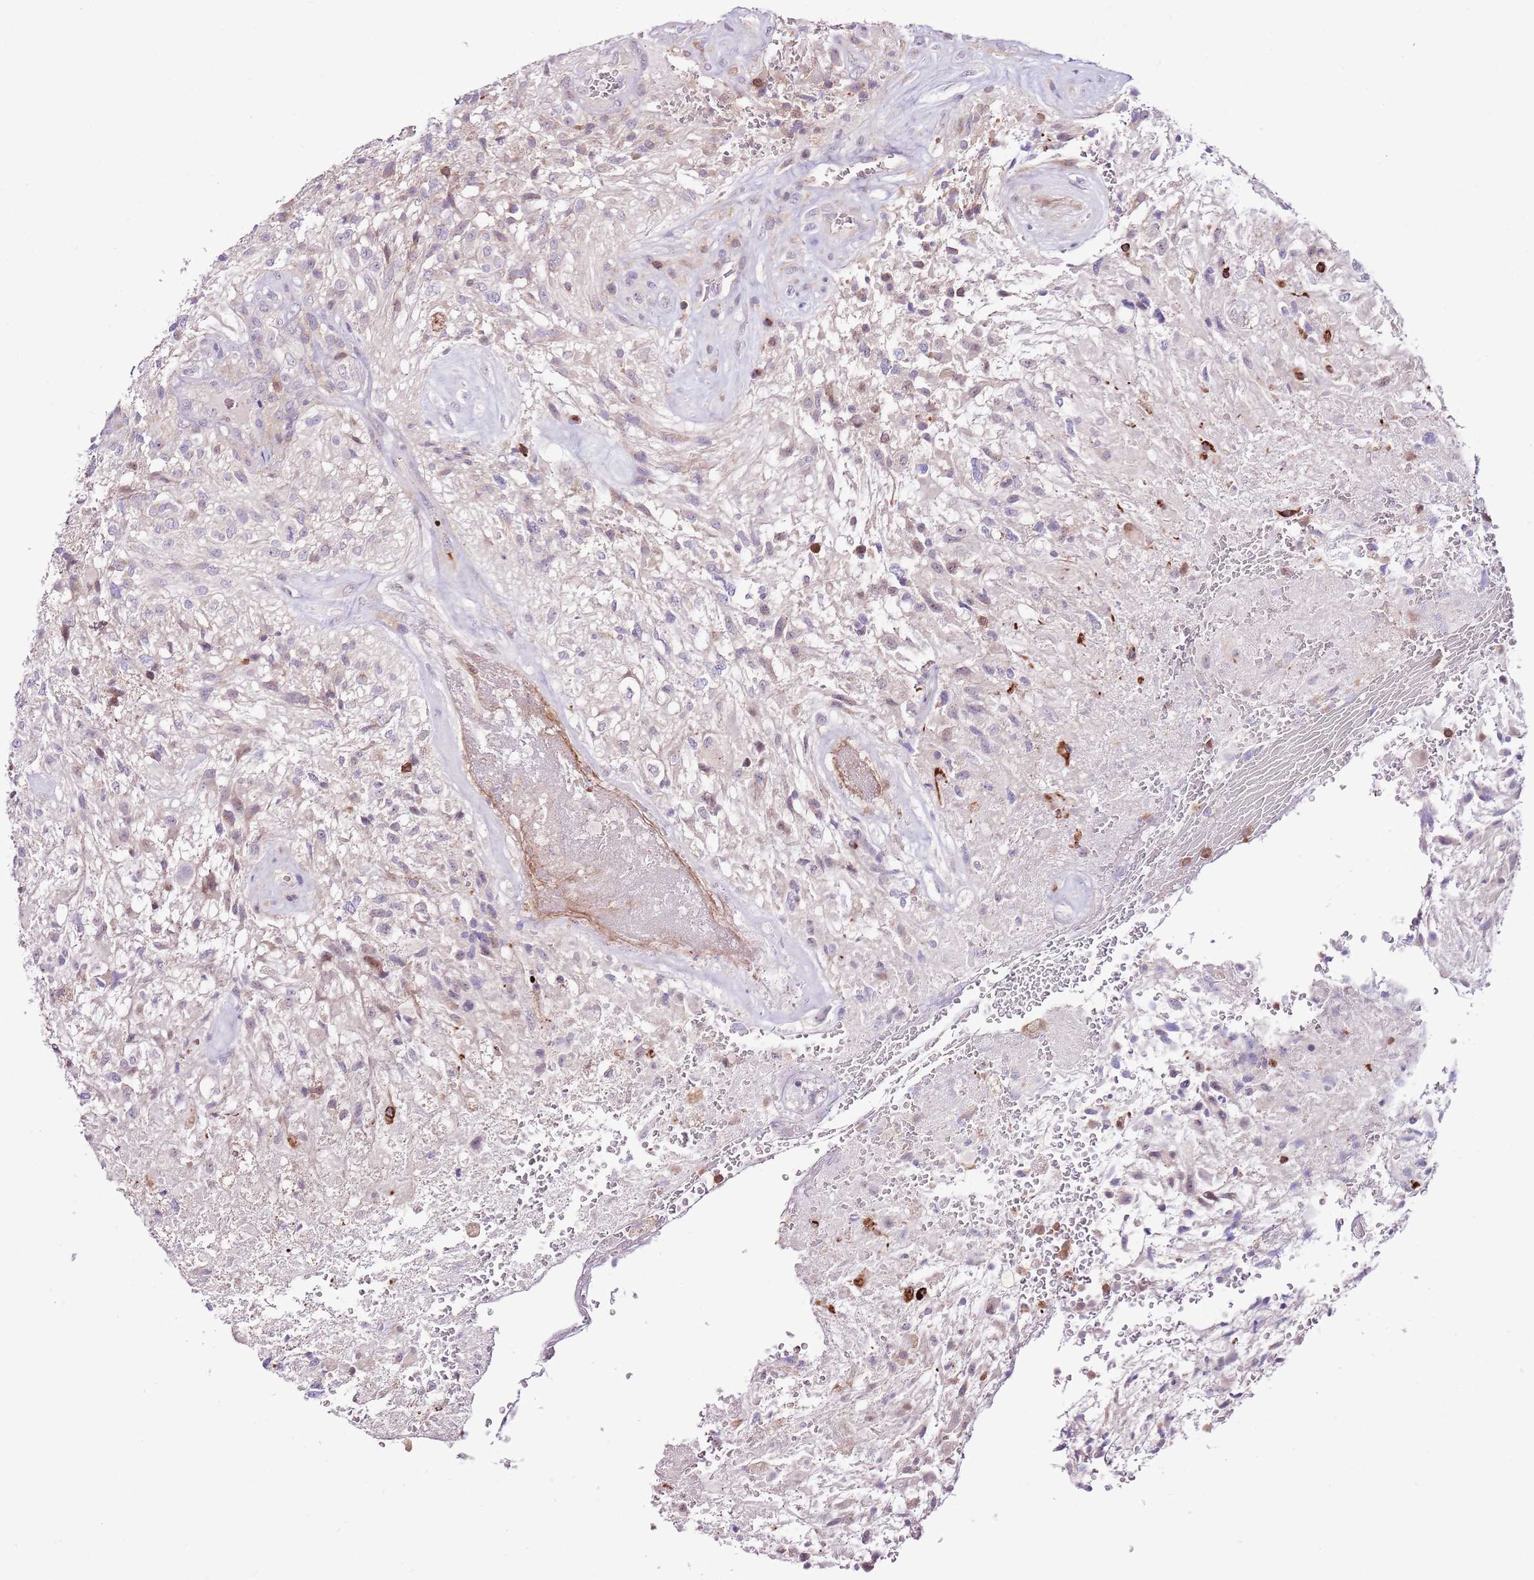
{"staining": {"intensity": "negative", "quantity": "none", "location": "none"}, "tissue": "glioma", "cell_type": "Tumor cells", "image_type": "cancer", "snomed": [{"axis": "morphology", "description": "Glioma, malignant, High grade"}, {"axis": "topography", "description": "Brain"}], "caption": "This is a photomicrograph of immunohistochemistry (IHC) staining of glioma, which shows no positivity in tumor cells.", "gene": "ZSWIM1", "patient": {"sex": "male", "age": 56}}